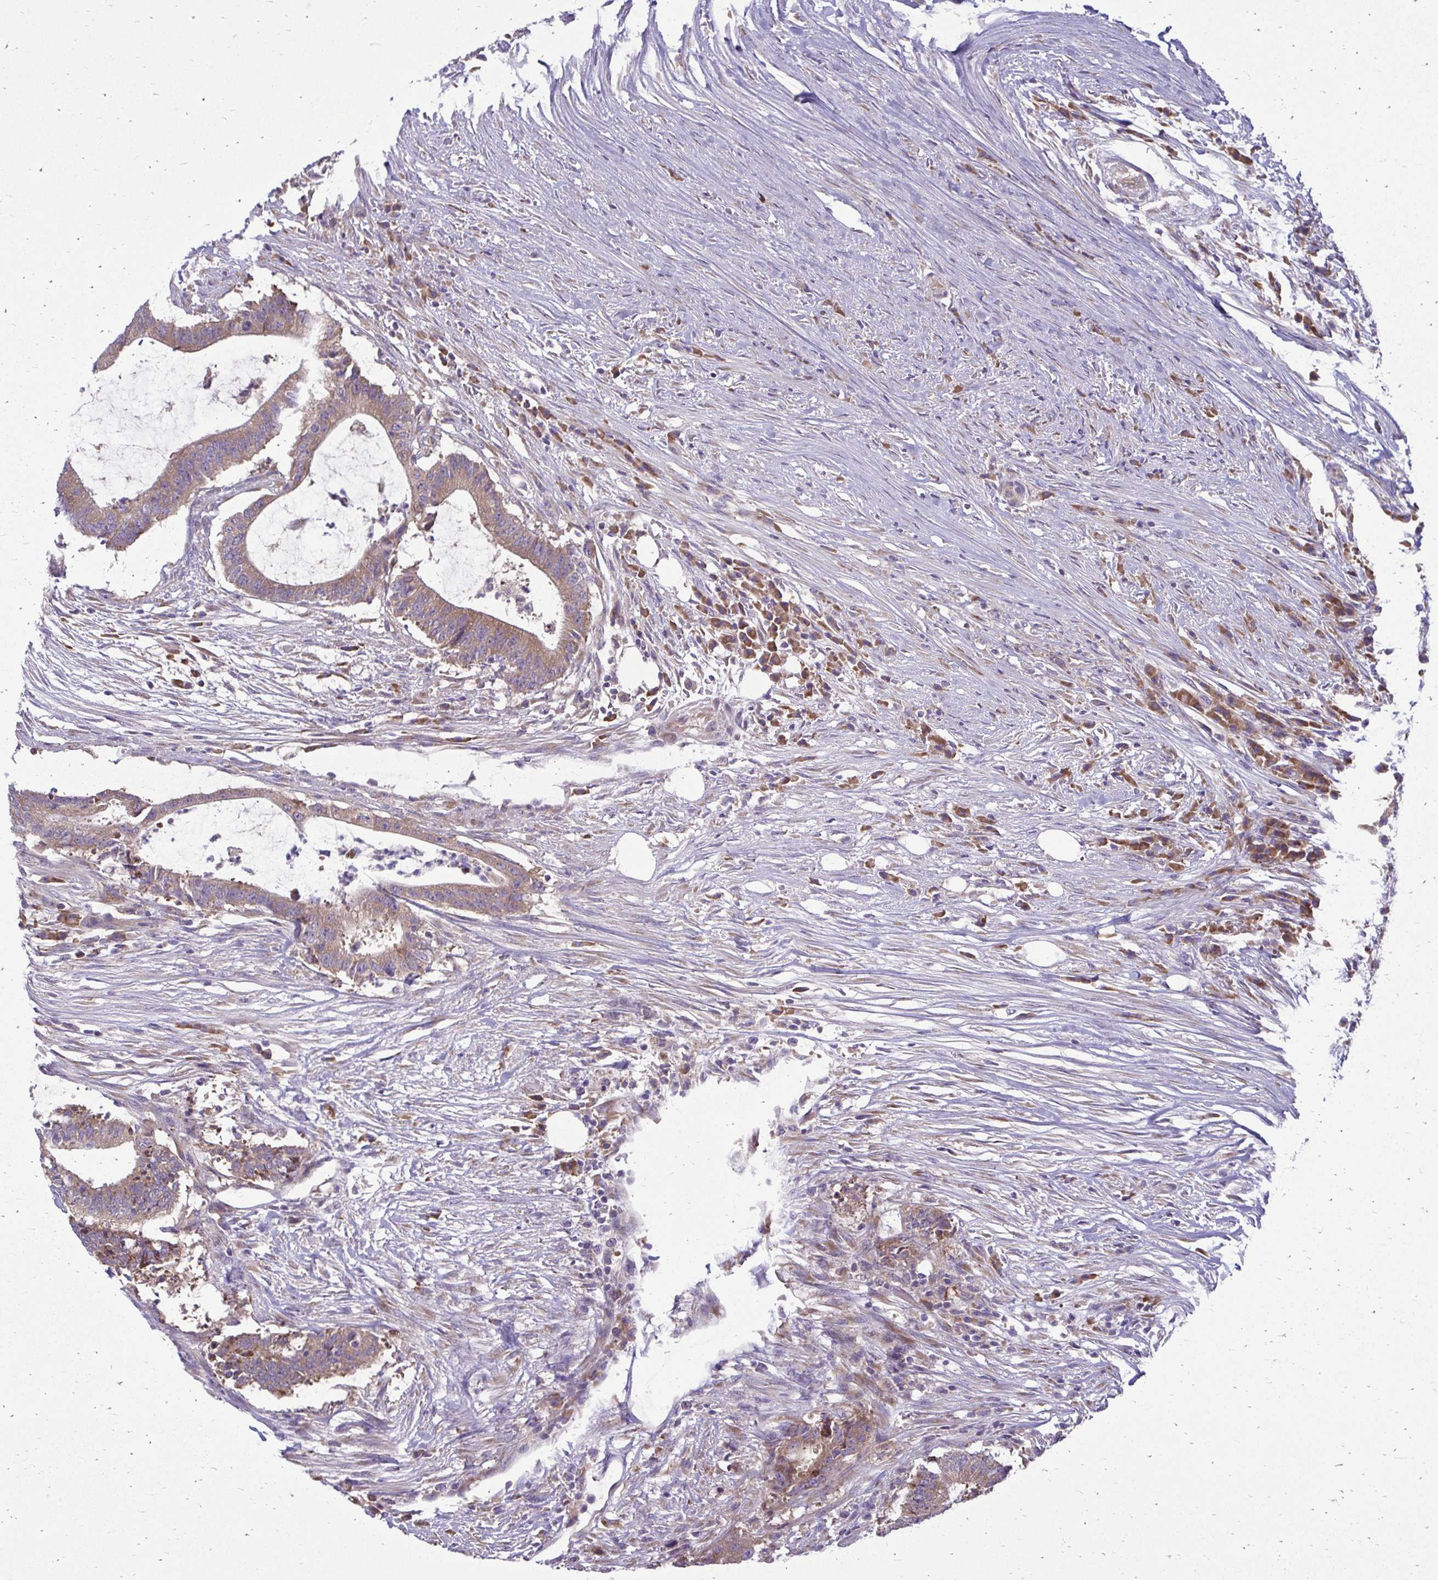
{"staining": {"intensity": "moderate", "quantity": ">75%", "location": "cytoplasmic/membranous"}, "tissue": "colorectal cancer", "cell_type": "Tumor cells", "image_type": "cancer", "snomed": [{"axis": "morphology", "description": "Adenocarcinoma, NOS"}, {"axis": "topography", "description": "Colon"}], "caption": "Protein expression analysis of human colorectal cancer reveals moderate cytoplasmic/membranous positivity in approximately >75% of tumor cells.", "gene": "RPLP2", "patient": {"sex": "female", "age": 43}}